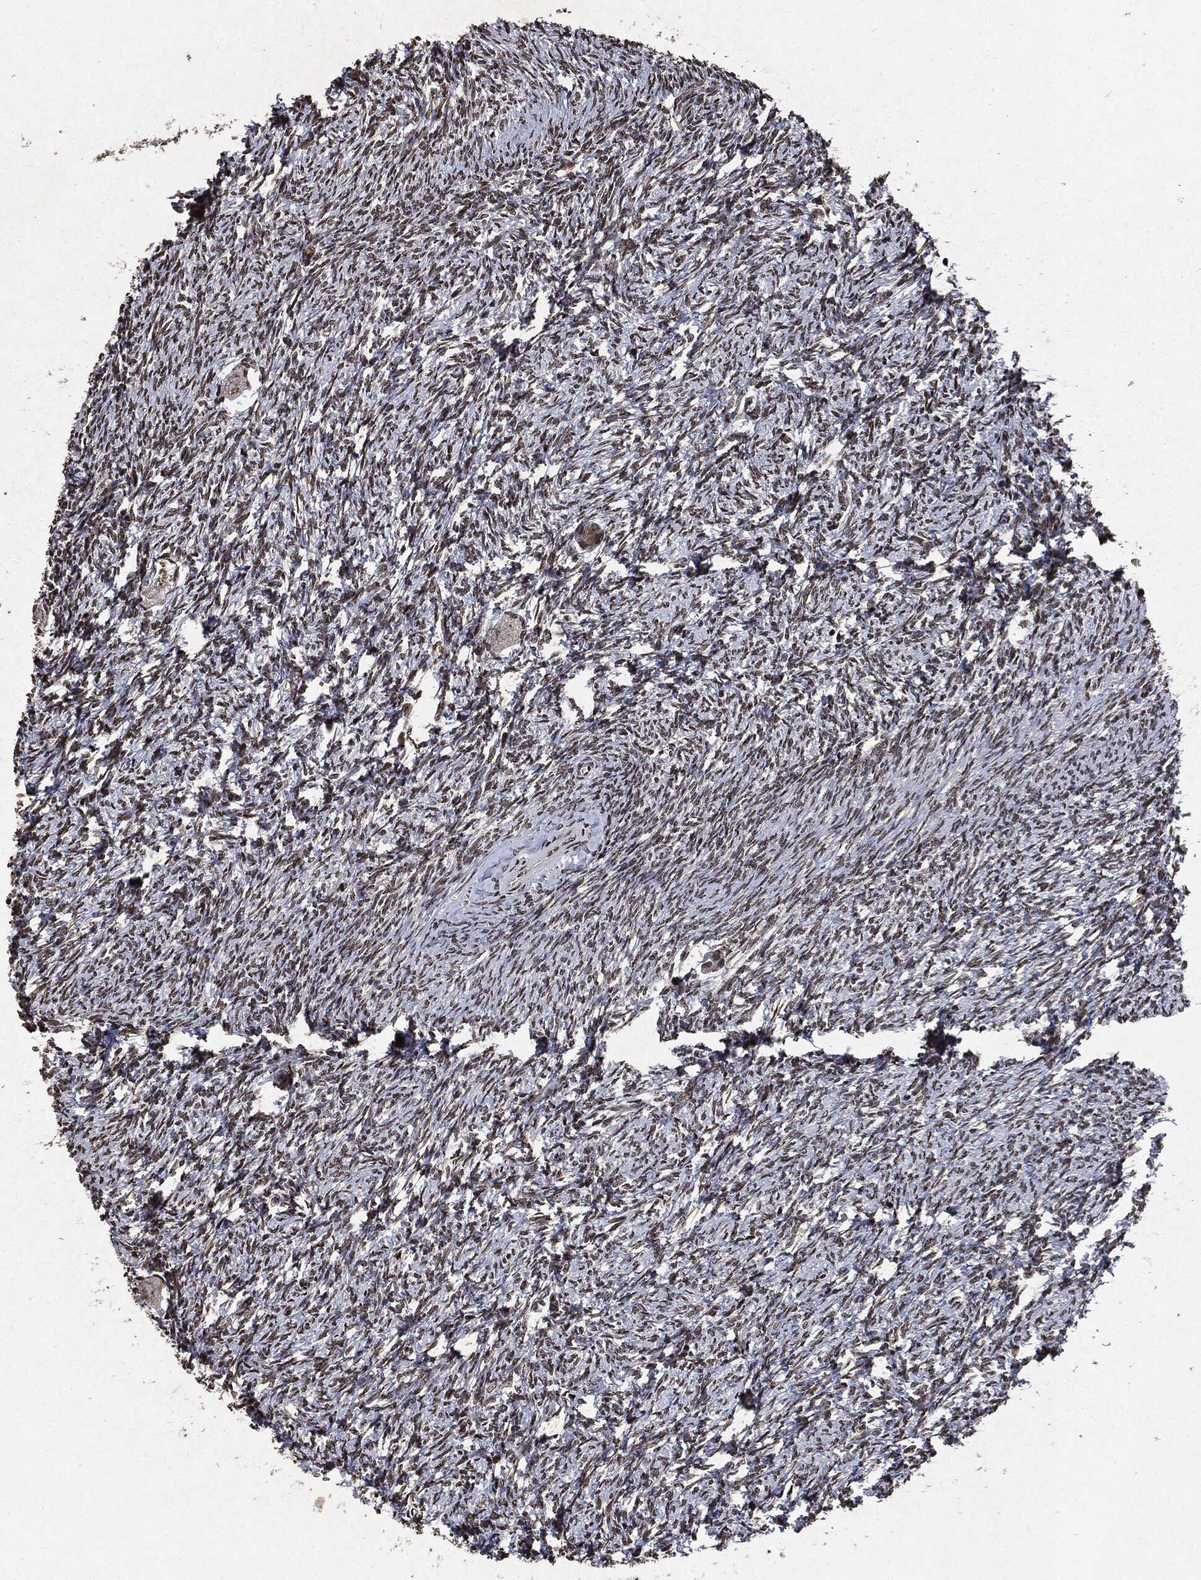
{"staining": {"intensity": "strong", "quantity": "25%-75%", "location": "nuclear"}, "tissue": "ovary", "cell_type": "Follicle cells", "image_type": "normal", "snomed": [{"axis": "morphology", "description": "Normal tissue, NOS"}, {"axis": "topography", "description": "Fallopian tube"}, {"axis": "topography", "description": "Ovary"}], "caption": "Immunohistochemical staining of benign ovary demonstrates 25%-75% levels of strong nuclear protein expression in about 25%-75% of follicle cells.", "gene": "JUN", "patient": {"sex": "female", "age": 33}}